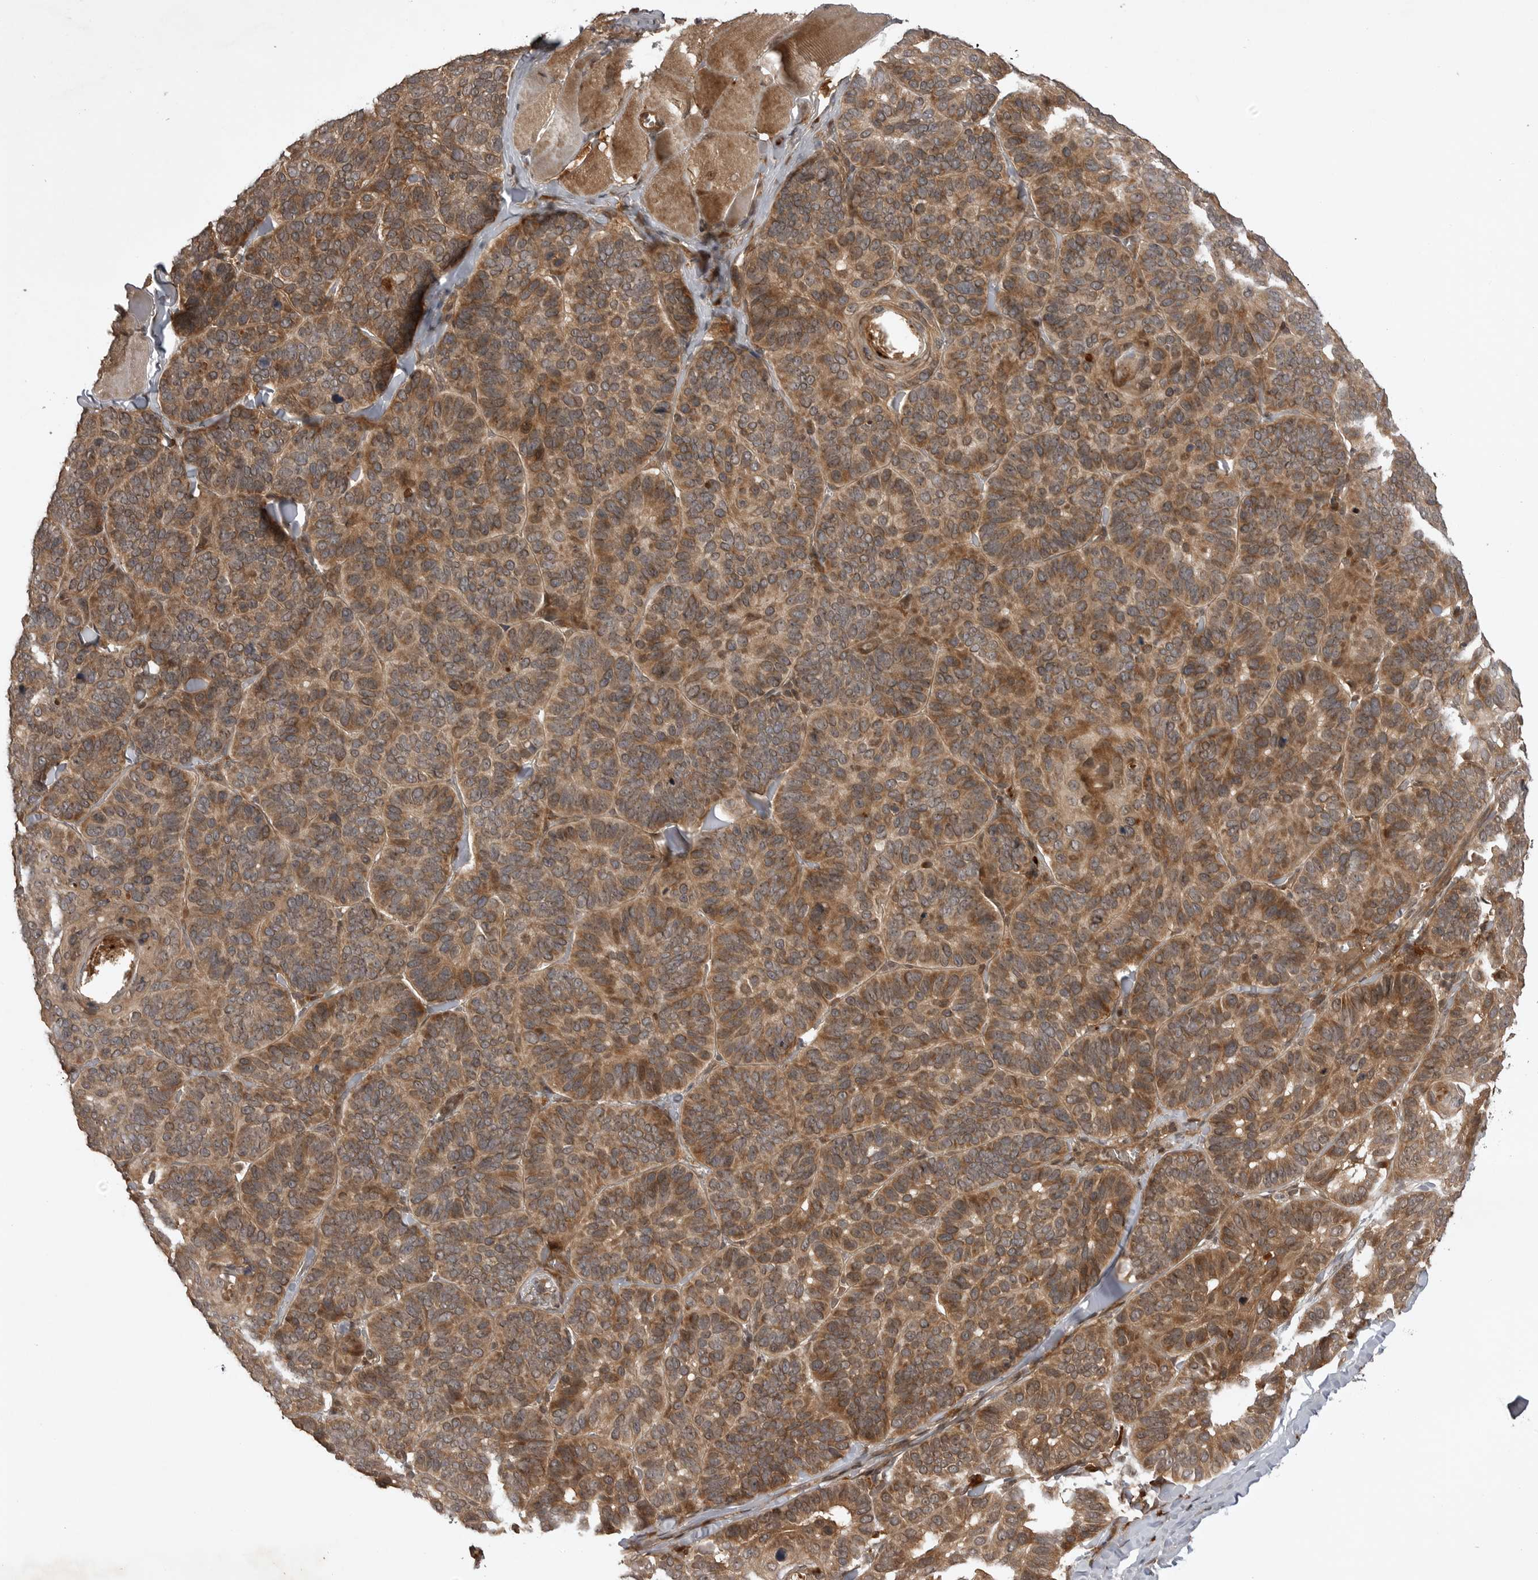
{"staining": {"intensity": "moderate", "quantity": ">75%", "location": "cytoplasmic/membranous"}, "tissue": "skin cancer", "cell_type": "Tumor cells", "image_type": "cancer", "snomed": [{"axis": "morphology", "description": "Basal cell carcinoma"}, {"axis": "topography", "description": "Skin"}], "caption": "Basal cell carcinoma (skin) tissue shows moderate cytoplasmic/membranous expression in approximately >75% of tumor cells, visualized by immunohistochemistry. Ihc stains the protein in brown and the nuclei are stained blue.", "gene": "AKAP7", "patient": {"sex": "male", "age": 62}}